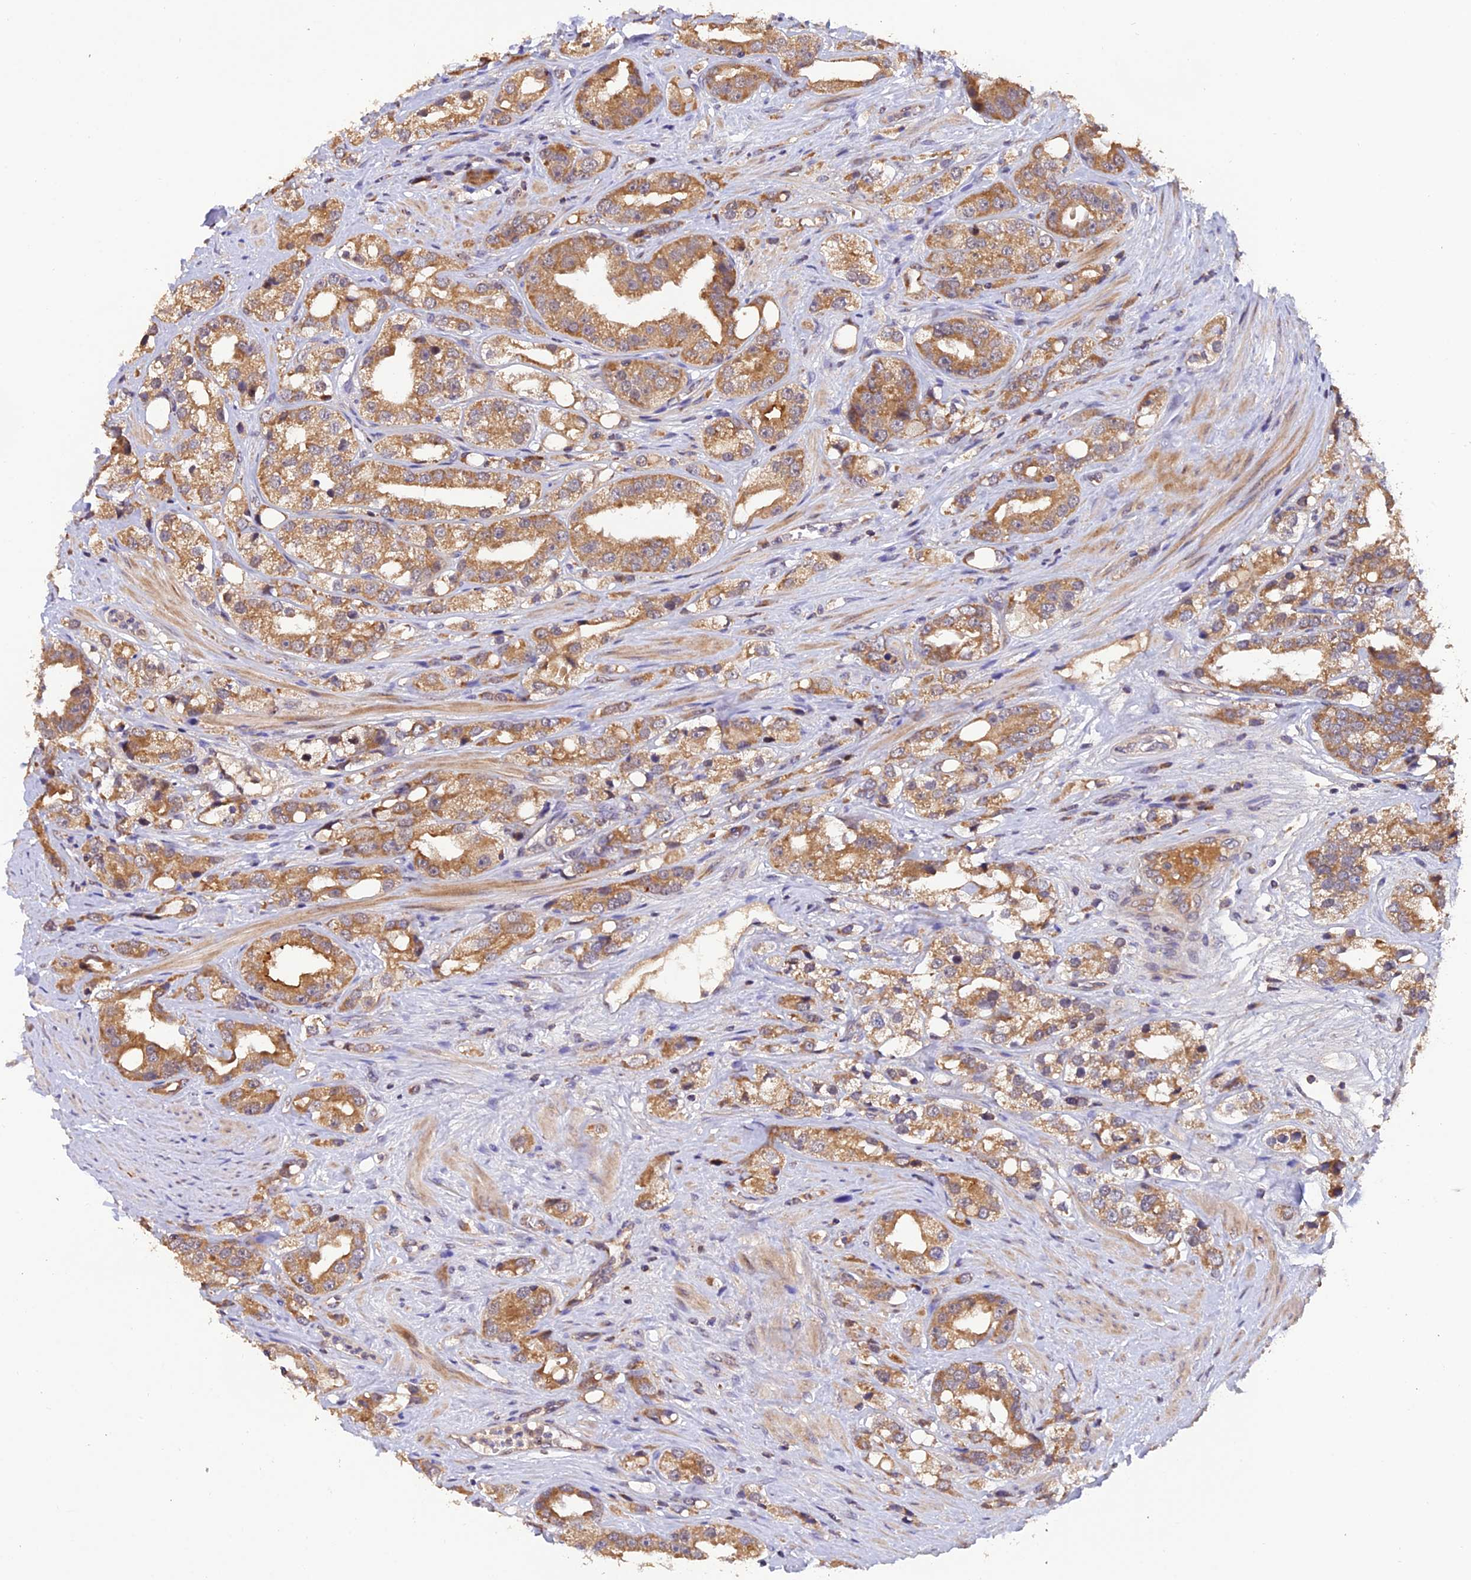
{"staining": {"intensity": "moderate", "quantity": ">75%", "location": "cytoplasmic/membranous"}, "tissue": "prostate cancer", "cell_type": "Tumor cells", "image_type": "cancer", "snomed": [{"axis": "morphology", "description": "Adenocarcinoma, NOS"}, {"axis": "topography", "description": "Prostate"}], "caption": "Immunohistochemical staining of prostate cancer (adenocarcinoma) exhibits medium levels of moderate cytoplasmic/membranous protein expression in approximately >75% of tumor cells.", "gene": "MNS1", "patient": {"sex": "male", "age": 79}}